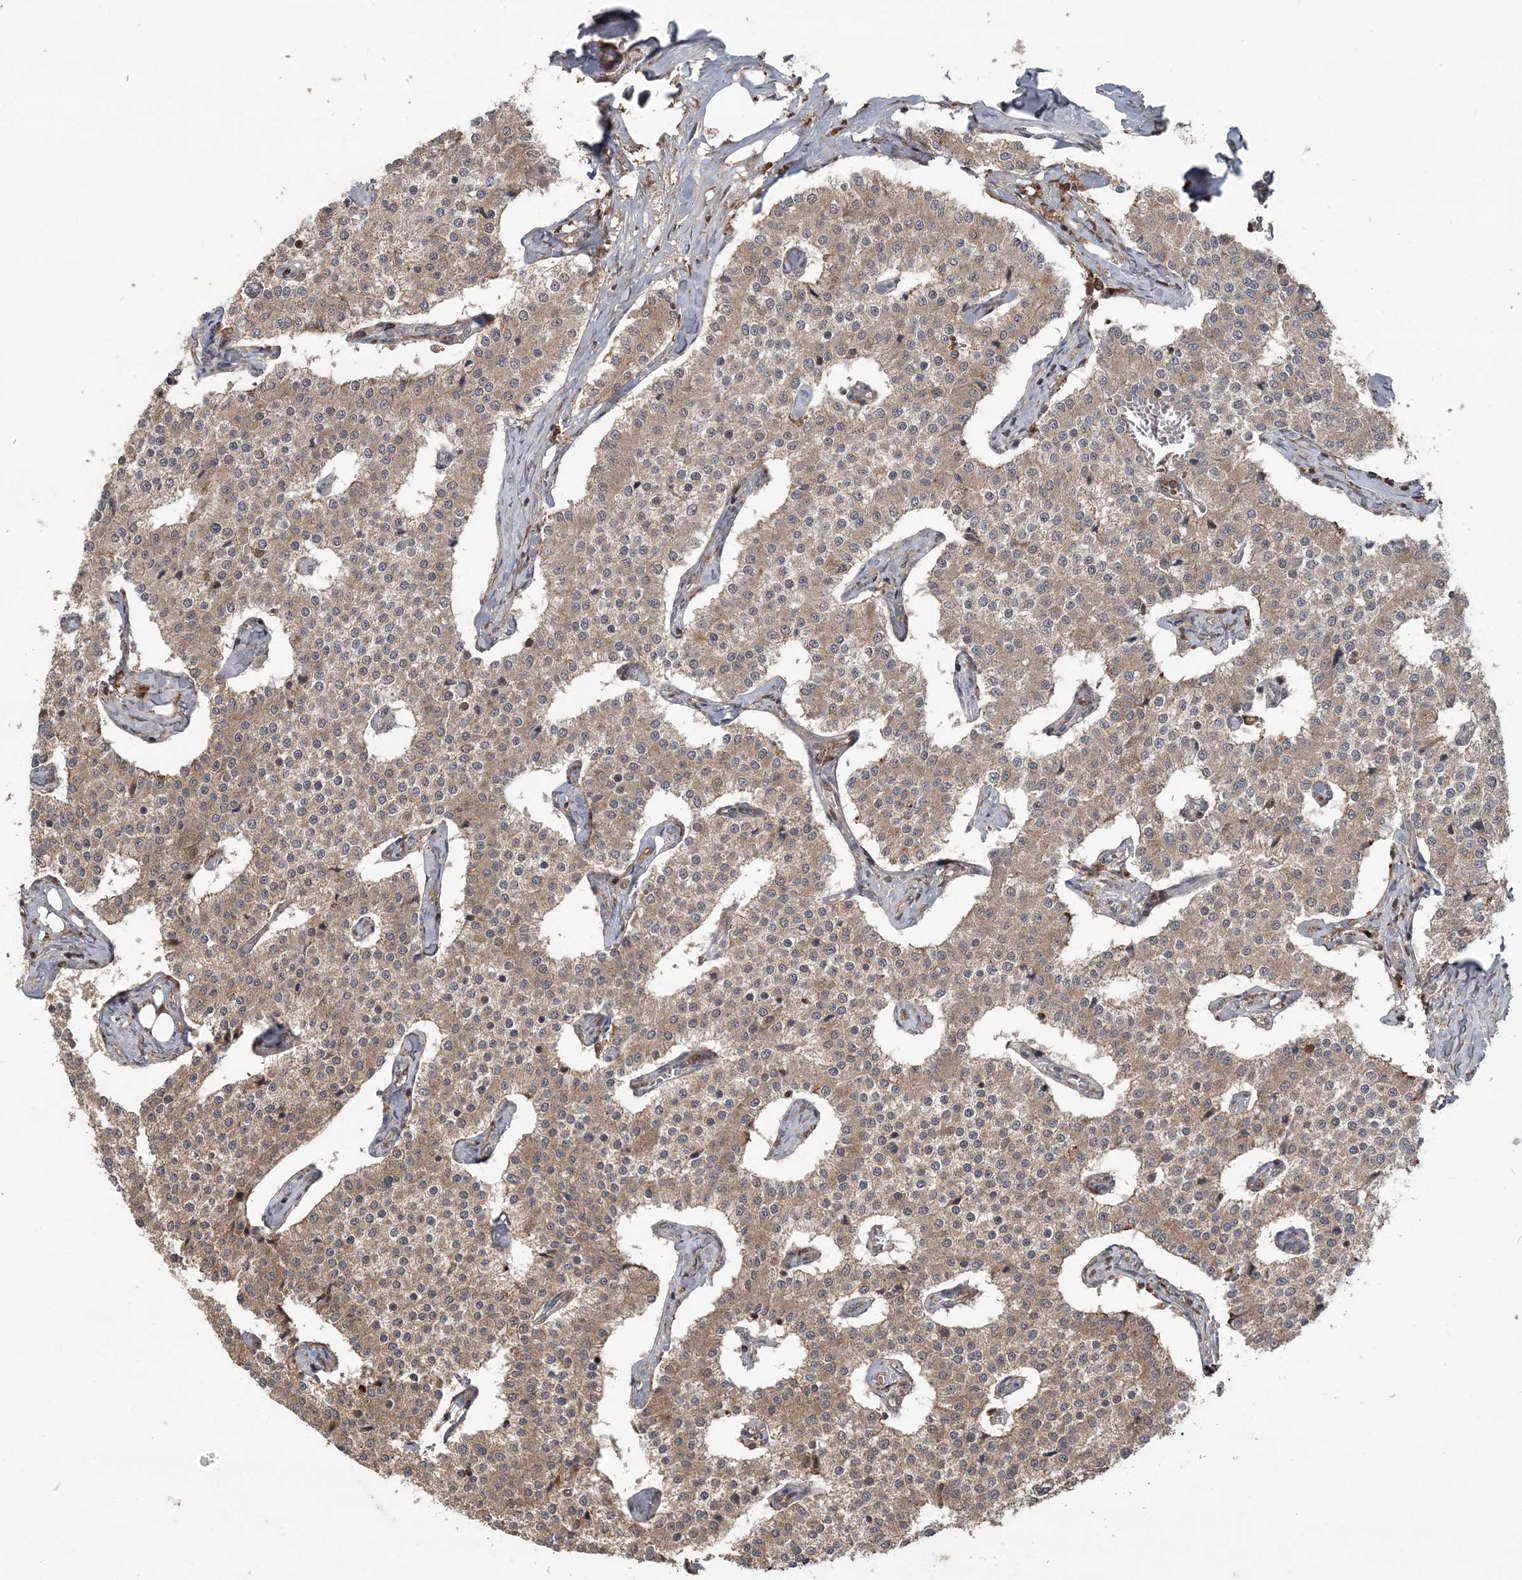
{"staining": {"intensity": "moderate", "quantity": ">75%", "location": "cytoplasmic/membranous"}, "tissue": "carcinoid", "cell_type": "Tumor cells", "image_type": "cancer", "snomed": [{"axis": "morphology", "description": "Carcinoid, malignant, NOS"}, {"axis": "topography", "description": "Colon"}], "caption": "Carcinoid tissue displays moderate cytoplasmic/membranous expression in approximately >75% of tumor cells, visualized by immunohistochemistry. (Stains: DAB in brown, nuclei in blue, Microscopy: brightfield microscopy at high magnification).", "gene": "LACC1", "patient": {"sex": "female", "age": 52}}